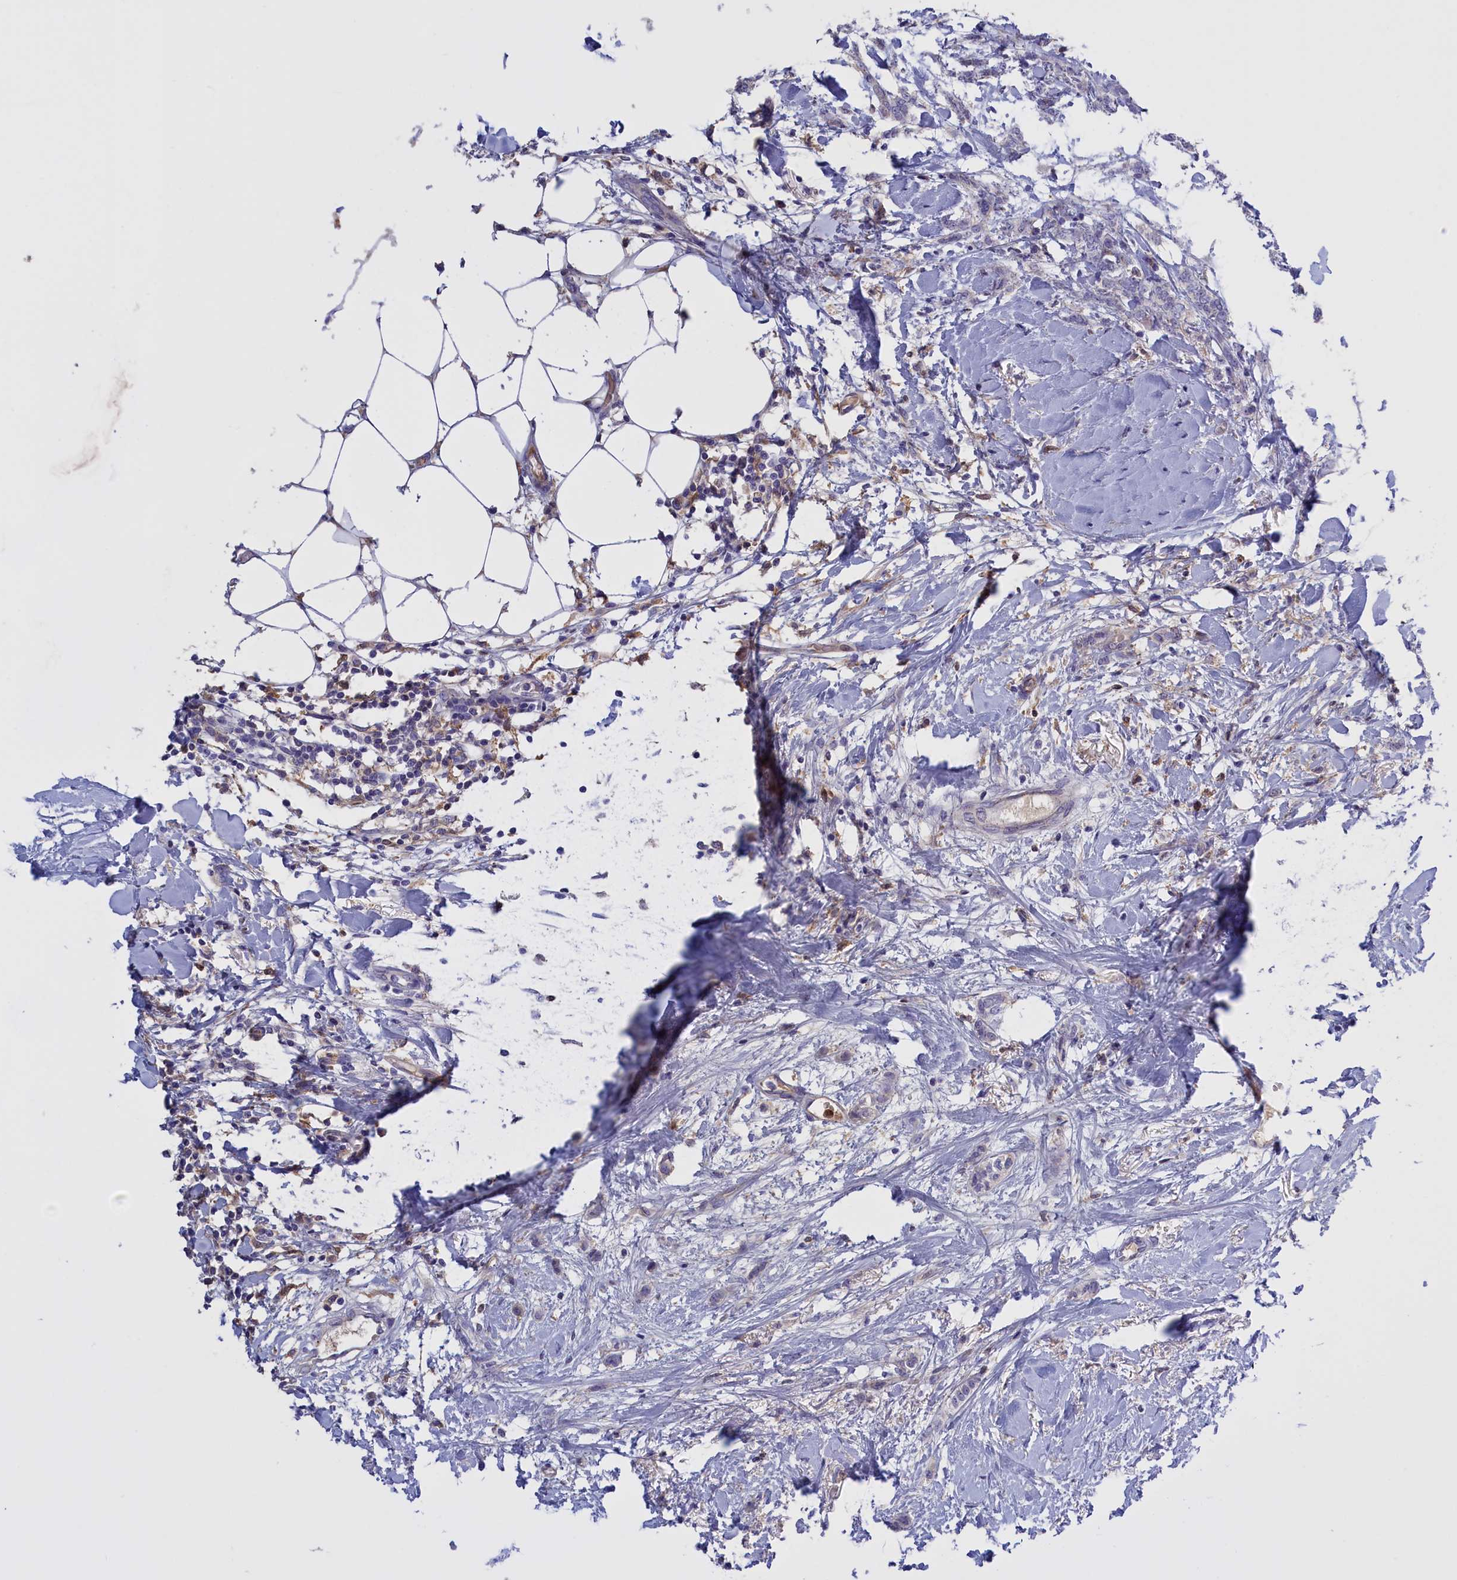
{"staining": {"intensity": "negative", "quantity": "none", "location": "none"}, "tissue": "breast cancer", "cell_type": "Tumor cells", "image_type": "cancer", "snomed": [{"axis": "morphology", "description": "Duct carcinoma"}, {"axis": "topography", "description": "Breast"}], "caption": "Immunohistochemistry histopathology image of neoplastic tissue: human breast invasive ductal carcinoma stained with DAB (3,3'-diaminobenzidine) exhibits no significant protein staining in tumor cells.", "gene": "FAM149B1", "patient": {"sex": "female", "age": 72}}